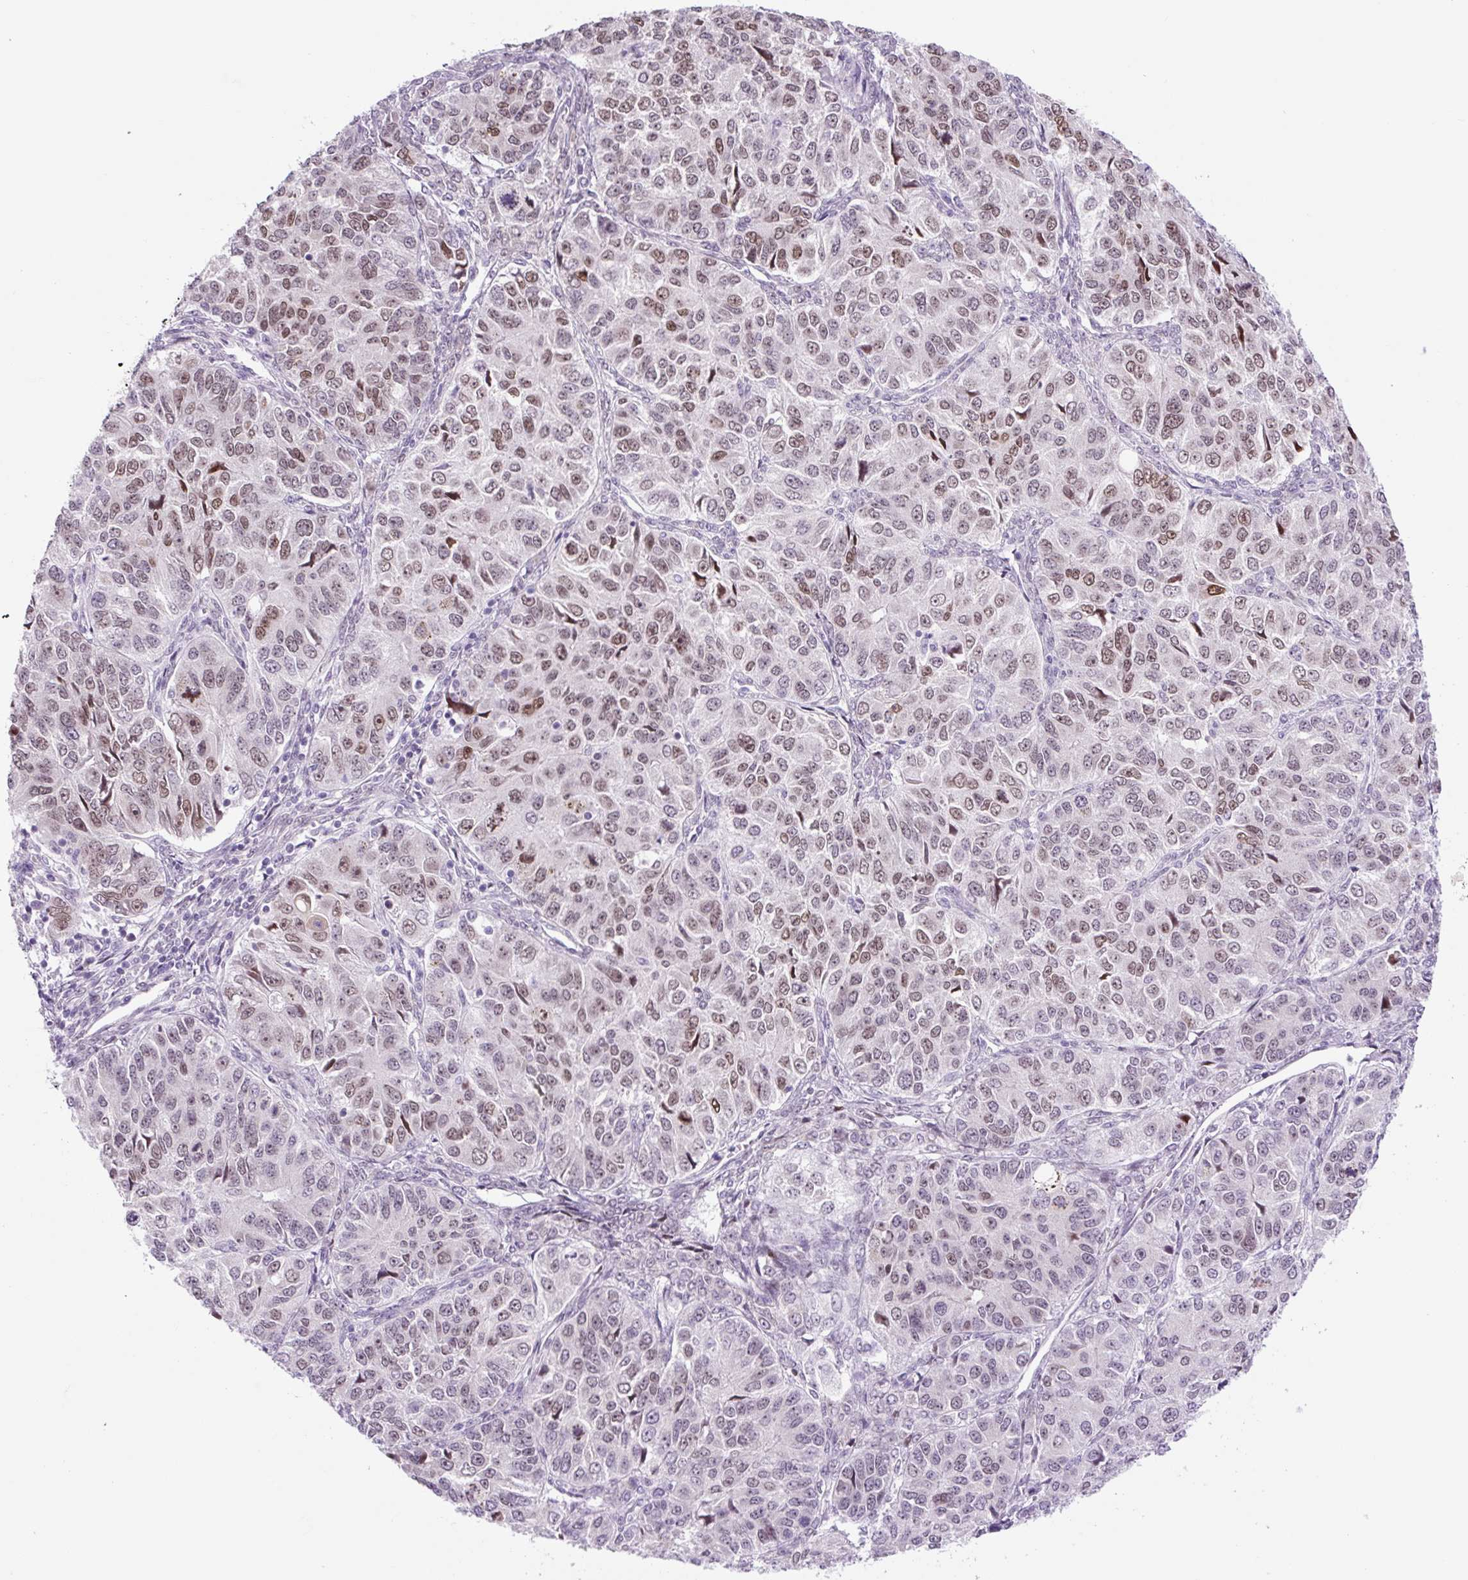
{"staining": {"intensity": "moderate", "quantity": "25%-75%", "location": "nuclear"}, "tissue": "ovarian cancer", "cell_type": "Tumor cells", "image_type": "cancer", "snomed": [{"axis": "morphology", "description": "Carcinoma, endometroid"}, {"axis": "topography", "description": "Ovary"}], "caption": "Immunohistochemical staining of endometroid carcinoma (ovarian) exhibits medium levels of moderate nuclear protein staining in about 25%-75% of tumor cells.", "gene": "RRS1", "patient": {"sex": "female", "age": 51}}